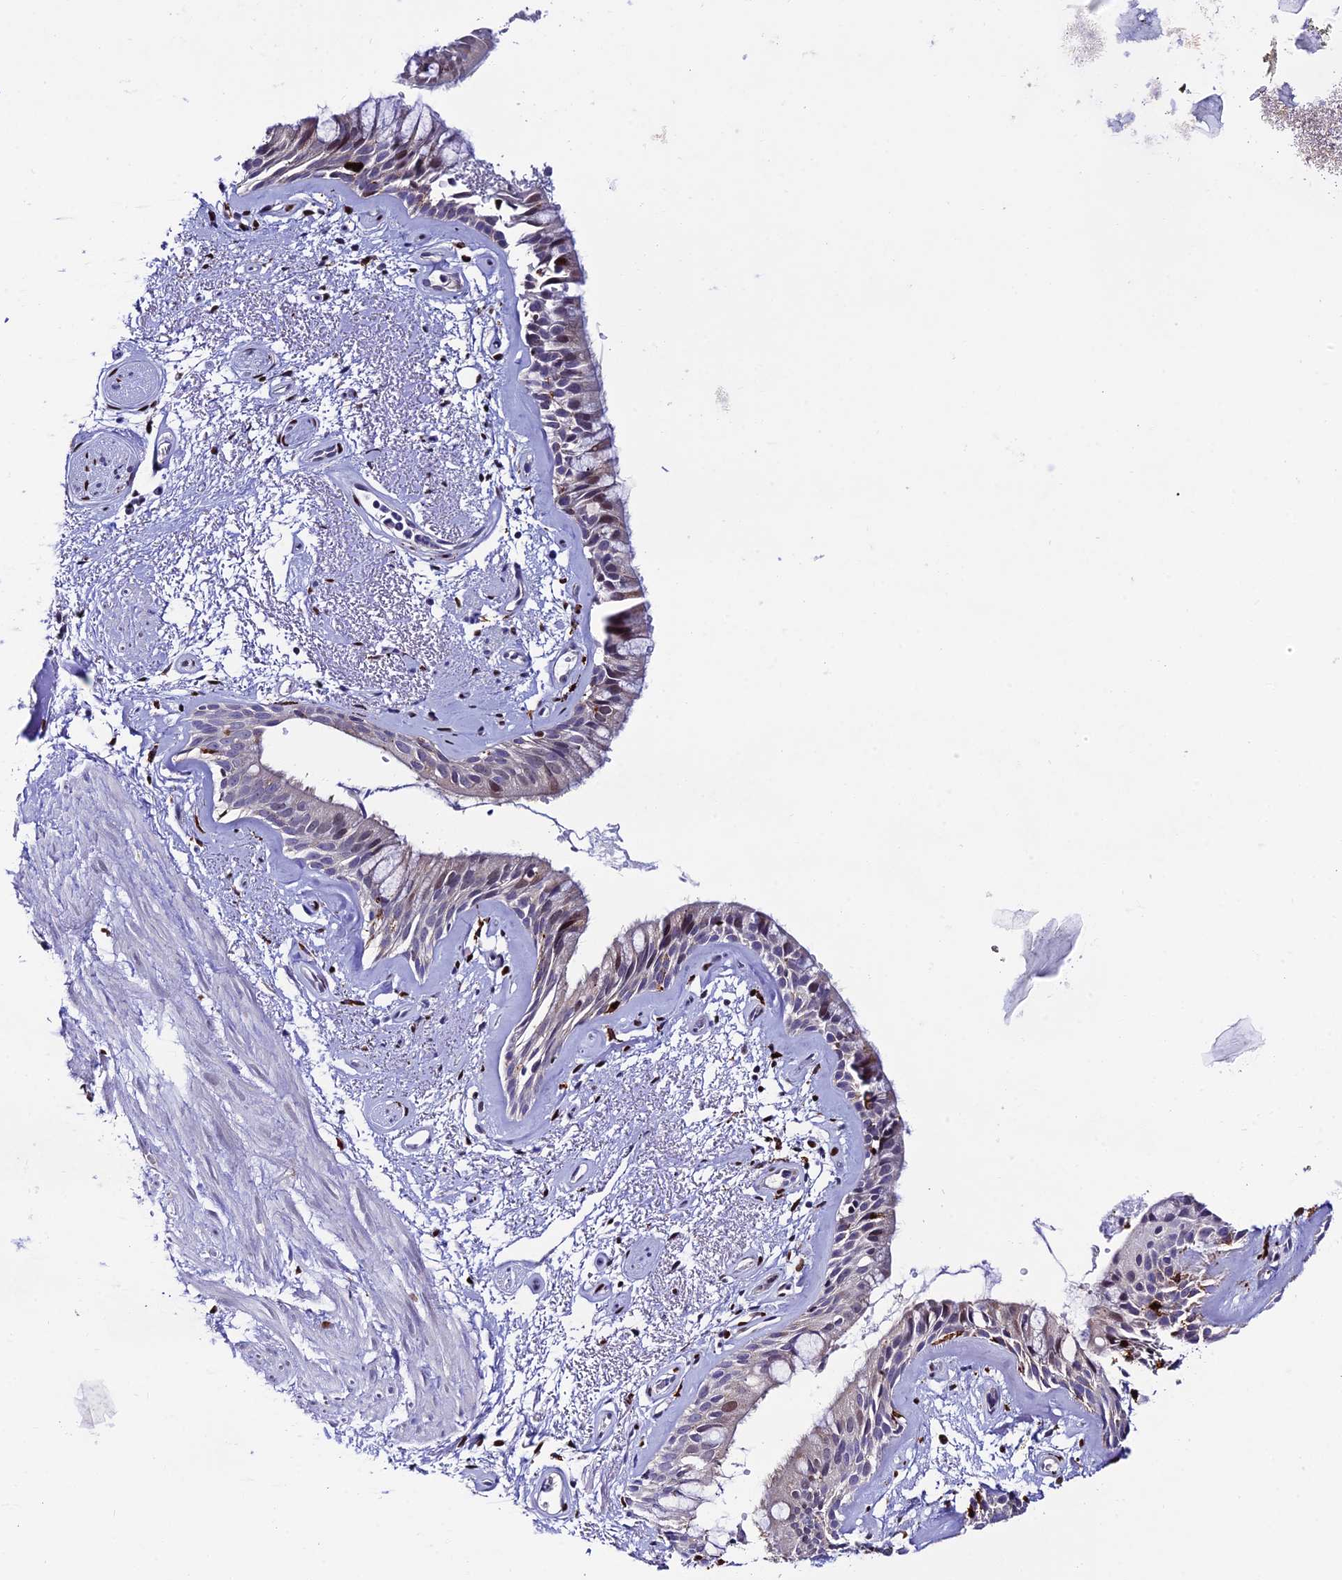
{"staining": {"intensity": "weak", "quantity": "<25%", "location": "cytoplasmic/membranous"}, "tissue": "bronchus", "cell_type": "Respiratory epithelial cells", "image_type": "normal", "snomed": [{"axis": "morphology", "description": "Normal tissue, NOS"}, {"axis": "topography", "description": "Cartilage tissue"}, {"axis": "topography", "description": "Bronchus"}], "caption": "The immunohistochemistry photomicrograph has no significant staining in respiratory epithelial cells of bronchus. (DAB immunohistochemistry (IHC) with hematoxylin counter stain).", "gene": "HIC1", "patient": {"sex": "female", "age": 66}}